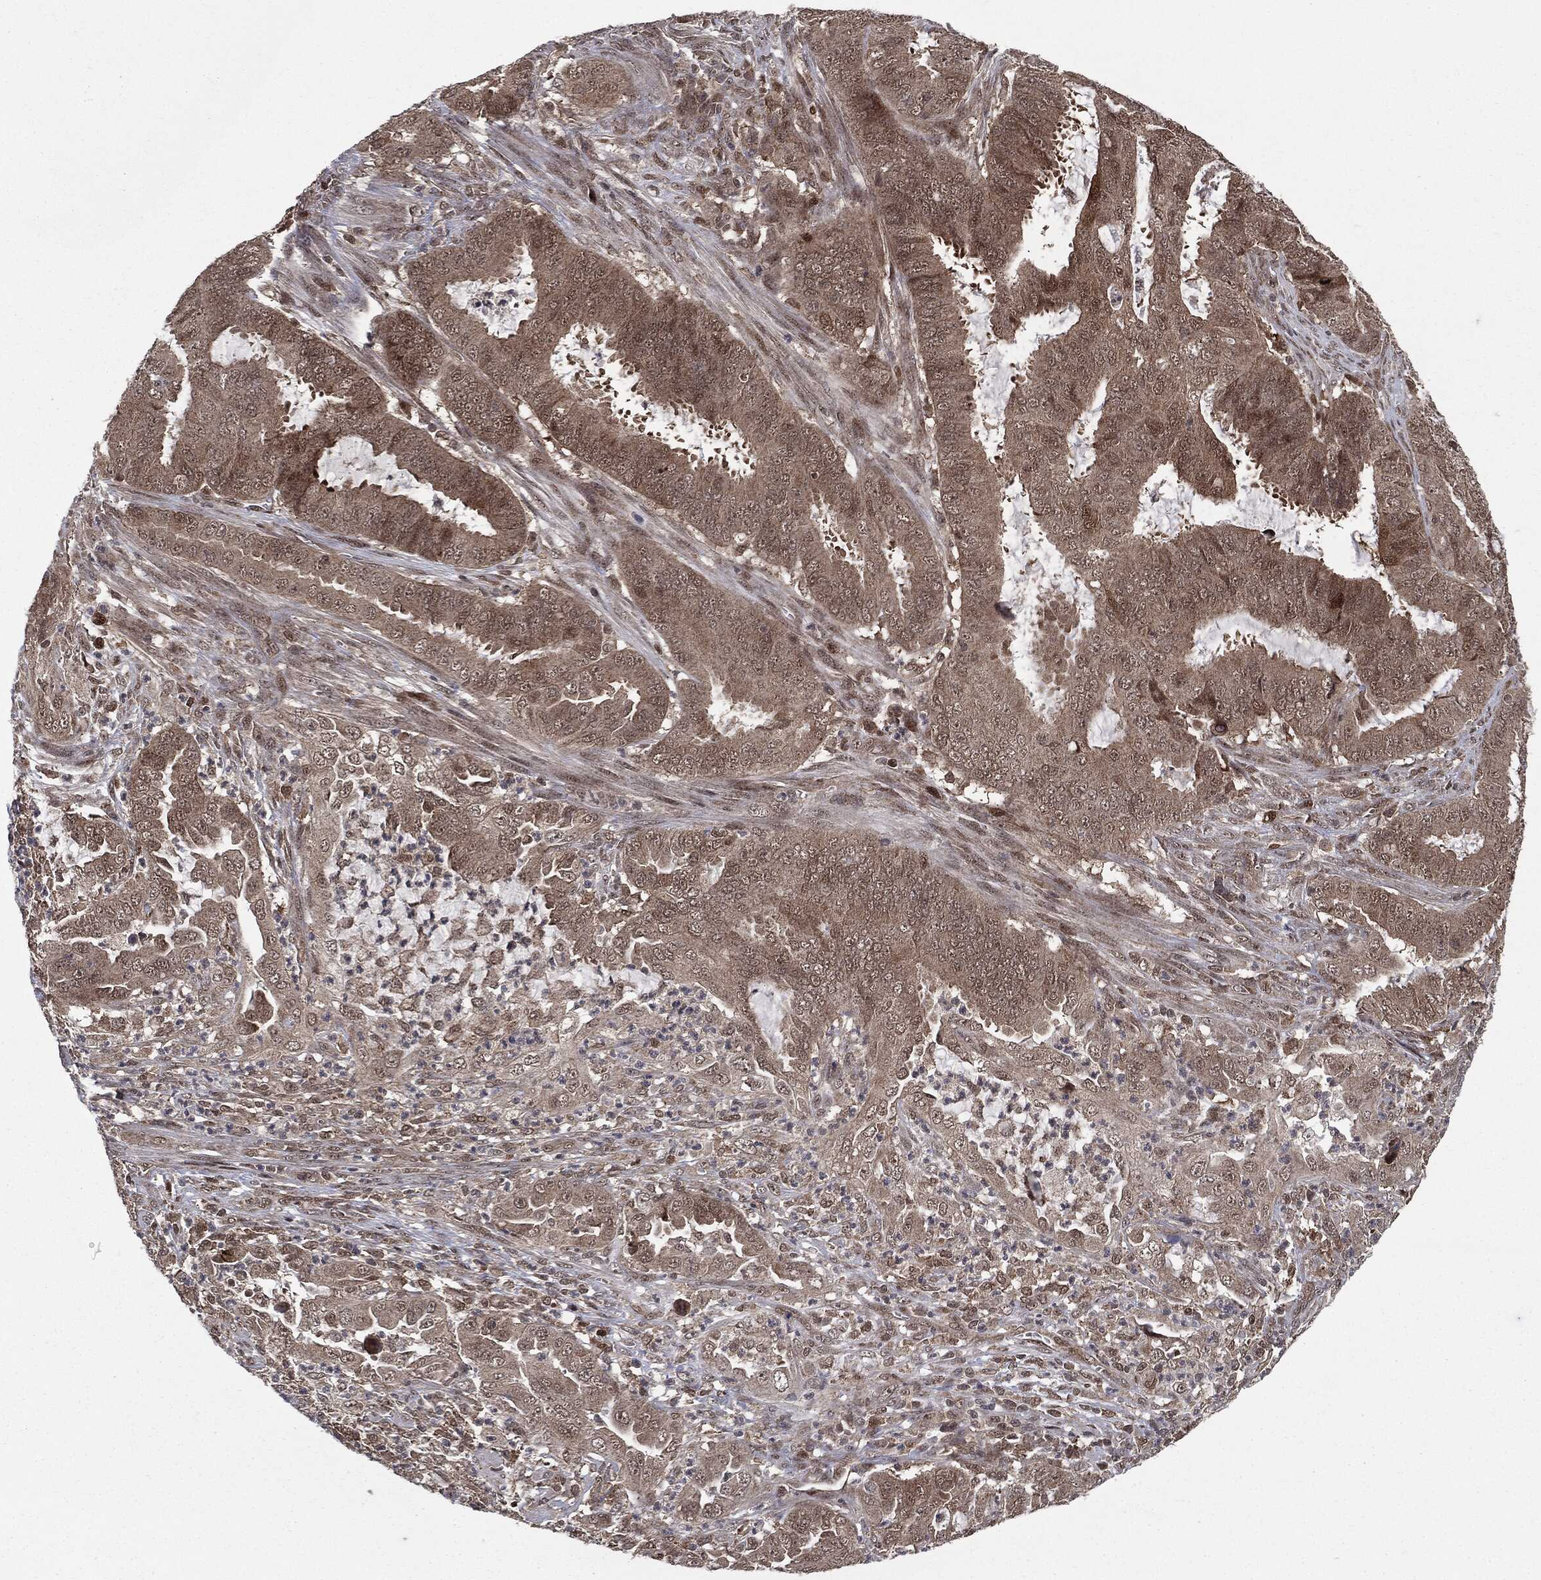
{"staining": {"intensity": "weak", "quantity": "25%-75%", "location": "cytoplasmic/membranous,nuclear"}, "tissue": "endometrial cancer", "cell_type": "Tumor cells", "image_type": "cancer", "snomed": [{"axis": "morphology", "description": "Adenocarcinoma, NOS"}, {"axis": "topography", "description": "Endometrium"}], "caption": "Human endometrial adenocarcinoma stained with a brown dye displays weak cytoplasmic/membranous and nuclear positive expression in about 25%-75% of tumor cells.", "gene": "PTPA", "patient": {"sex": "female", "age": 51}}